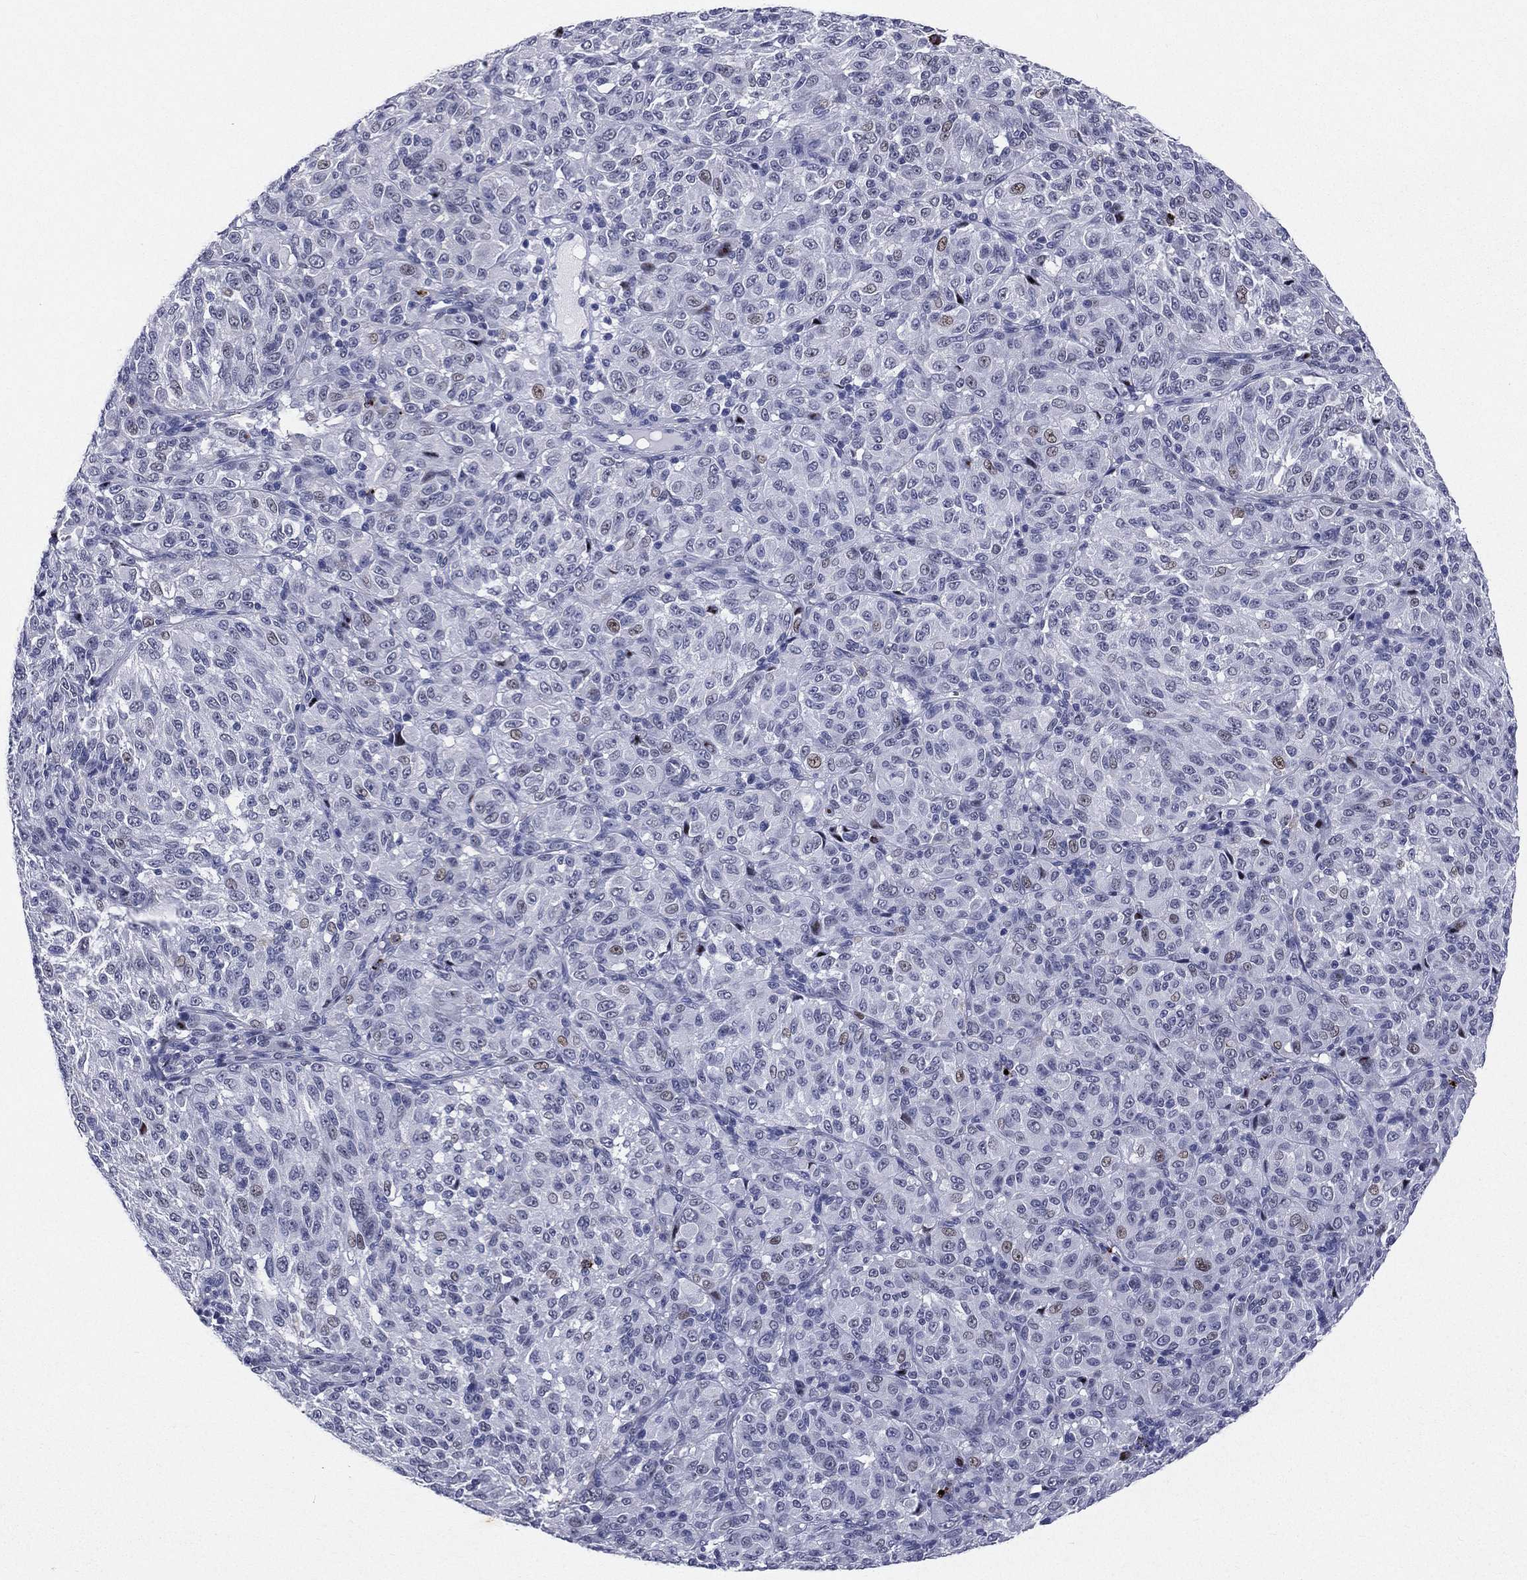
{"staining": {"intensity": "negative", "quantity": "none", "location": "none"}, "tissue": "melanoma", "cell_type": "Tumor cells", "image_type": "cancer", "snomed": [{"axis": "morphology", "description": "Malignant melanoma, Metastatic site"}, {"axis": "topography", "description": "Brain"}], "caption": "Immunohistochemistry (IHC) photomicrograph of neoplastic tissue: malignant melanoma (metastatic site) stained with DAB (3,3'-diaminobenzidine) reveals no significant protein positivity in tumor cells.", "gene": "HLA-DOA", "patient": {"sex": "female", "age": 56}}